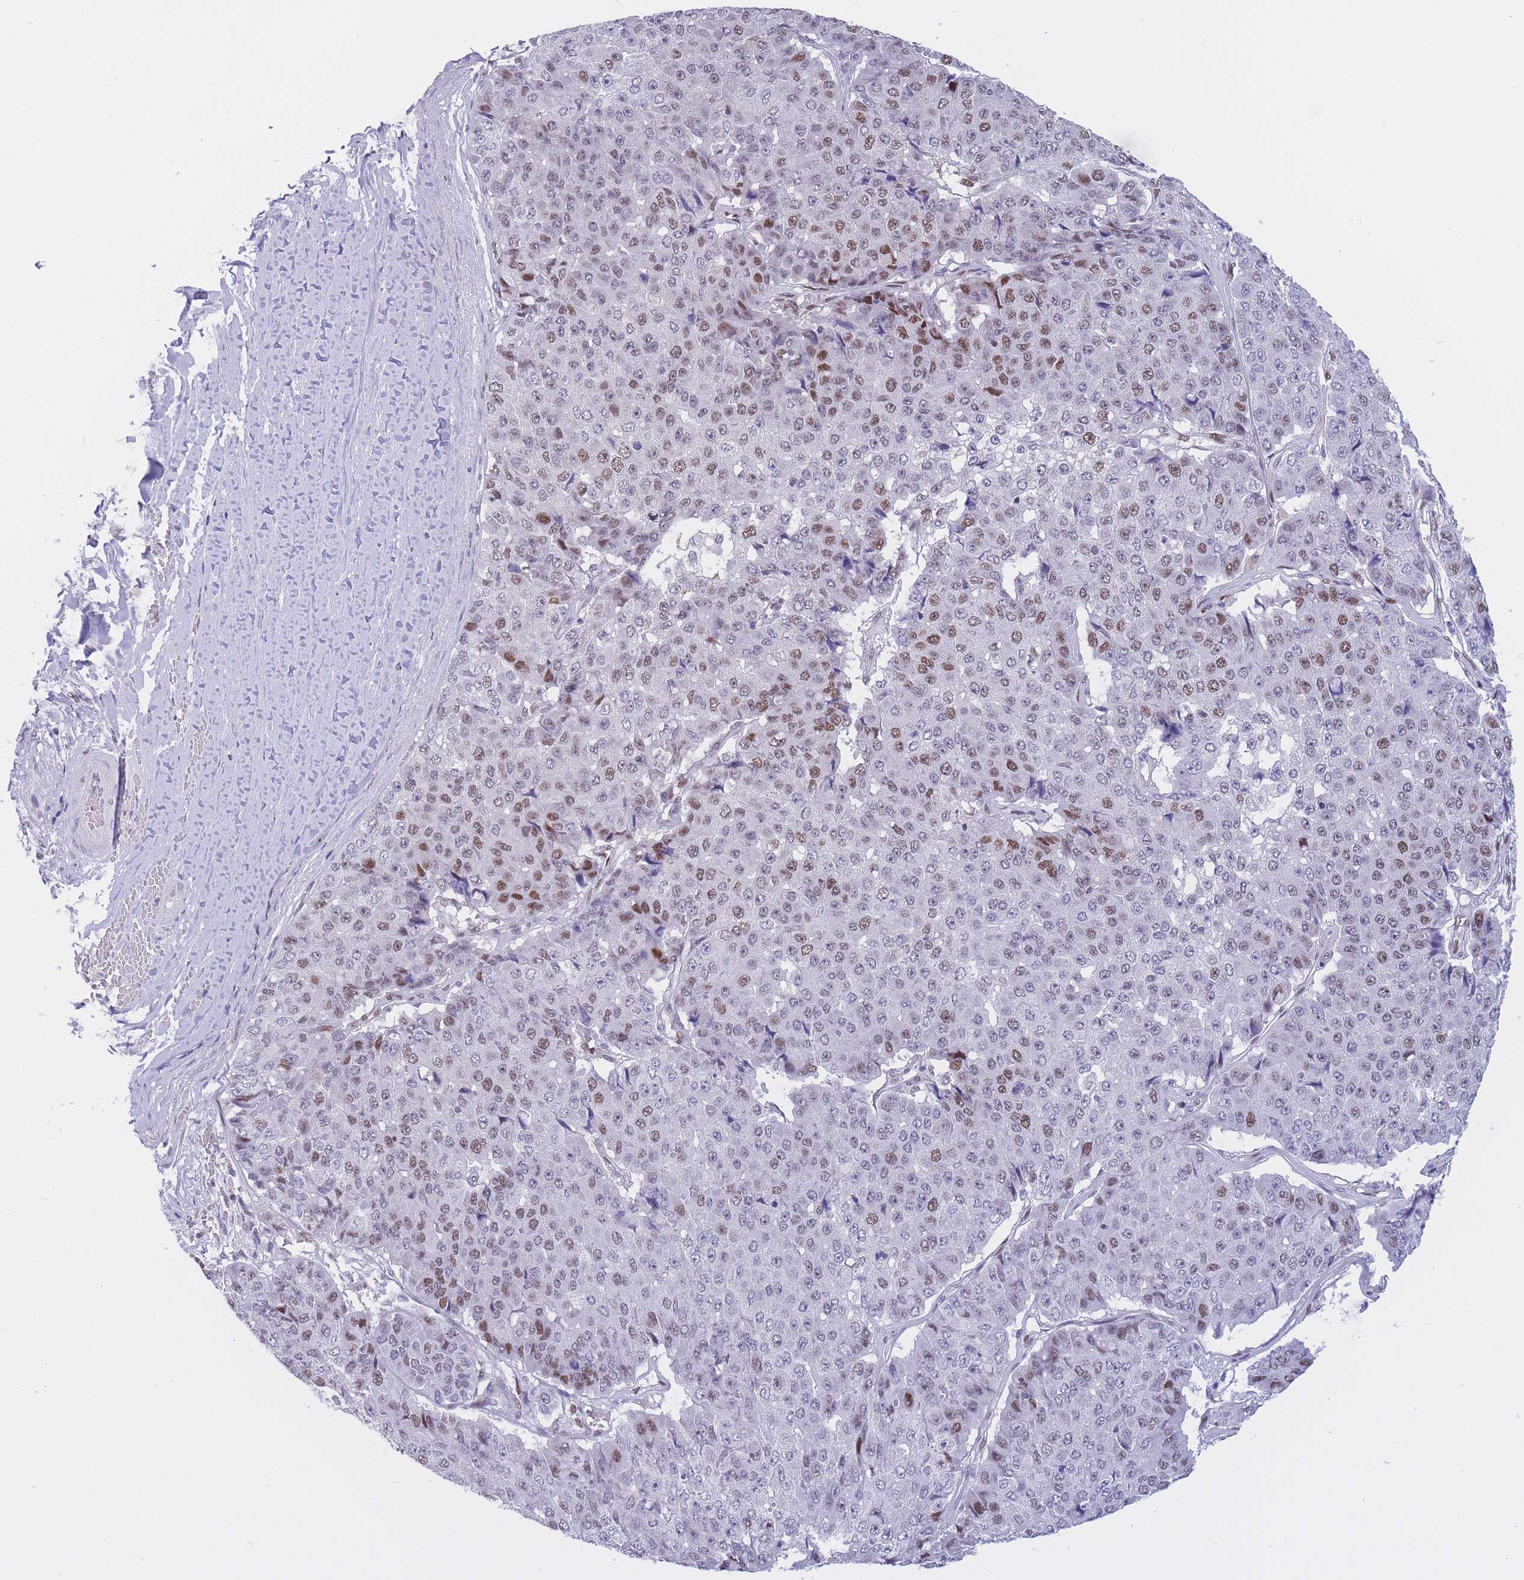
{"staining": {"intensity": "moderate", "quantity": "25%-75%", "location": "nuclear"}, "tissue": "pancreatic cancer", "cell_type": "Tumor cells", "image_type": "cancer", "snomed": [{"axis": "morphology", "description": "Adenocarcinoma, NOS"}, {"axis": "topography", "description": "Pancreas"}], "caption": "Immunohistochemistry (IHC) of human pancreatic cancer (adenocarcinoma) displays medium levels of moderate nuclear positivity in approximately 25%-75% of tumor cells. (DAB (3,3'-diaminobenzidine) IHC with brightfield microscopy, high magnification).", "gene": "NASP", "patient": {"sex": "male", "age": 50}}